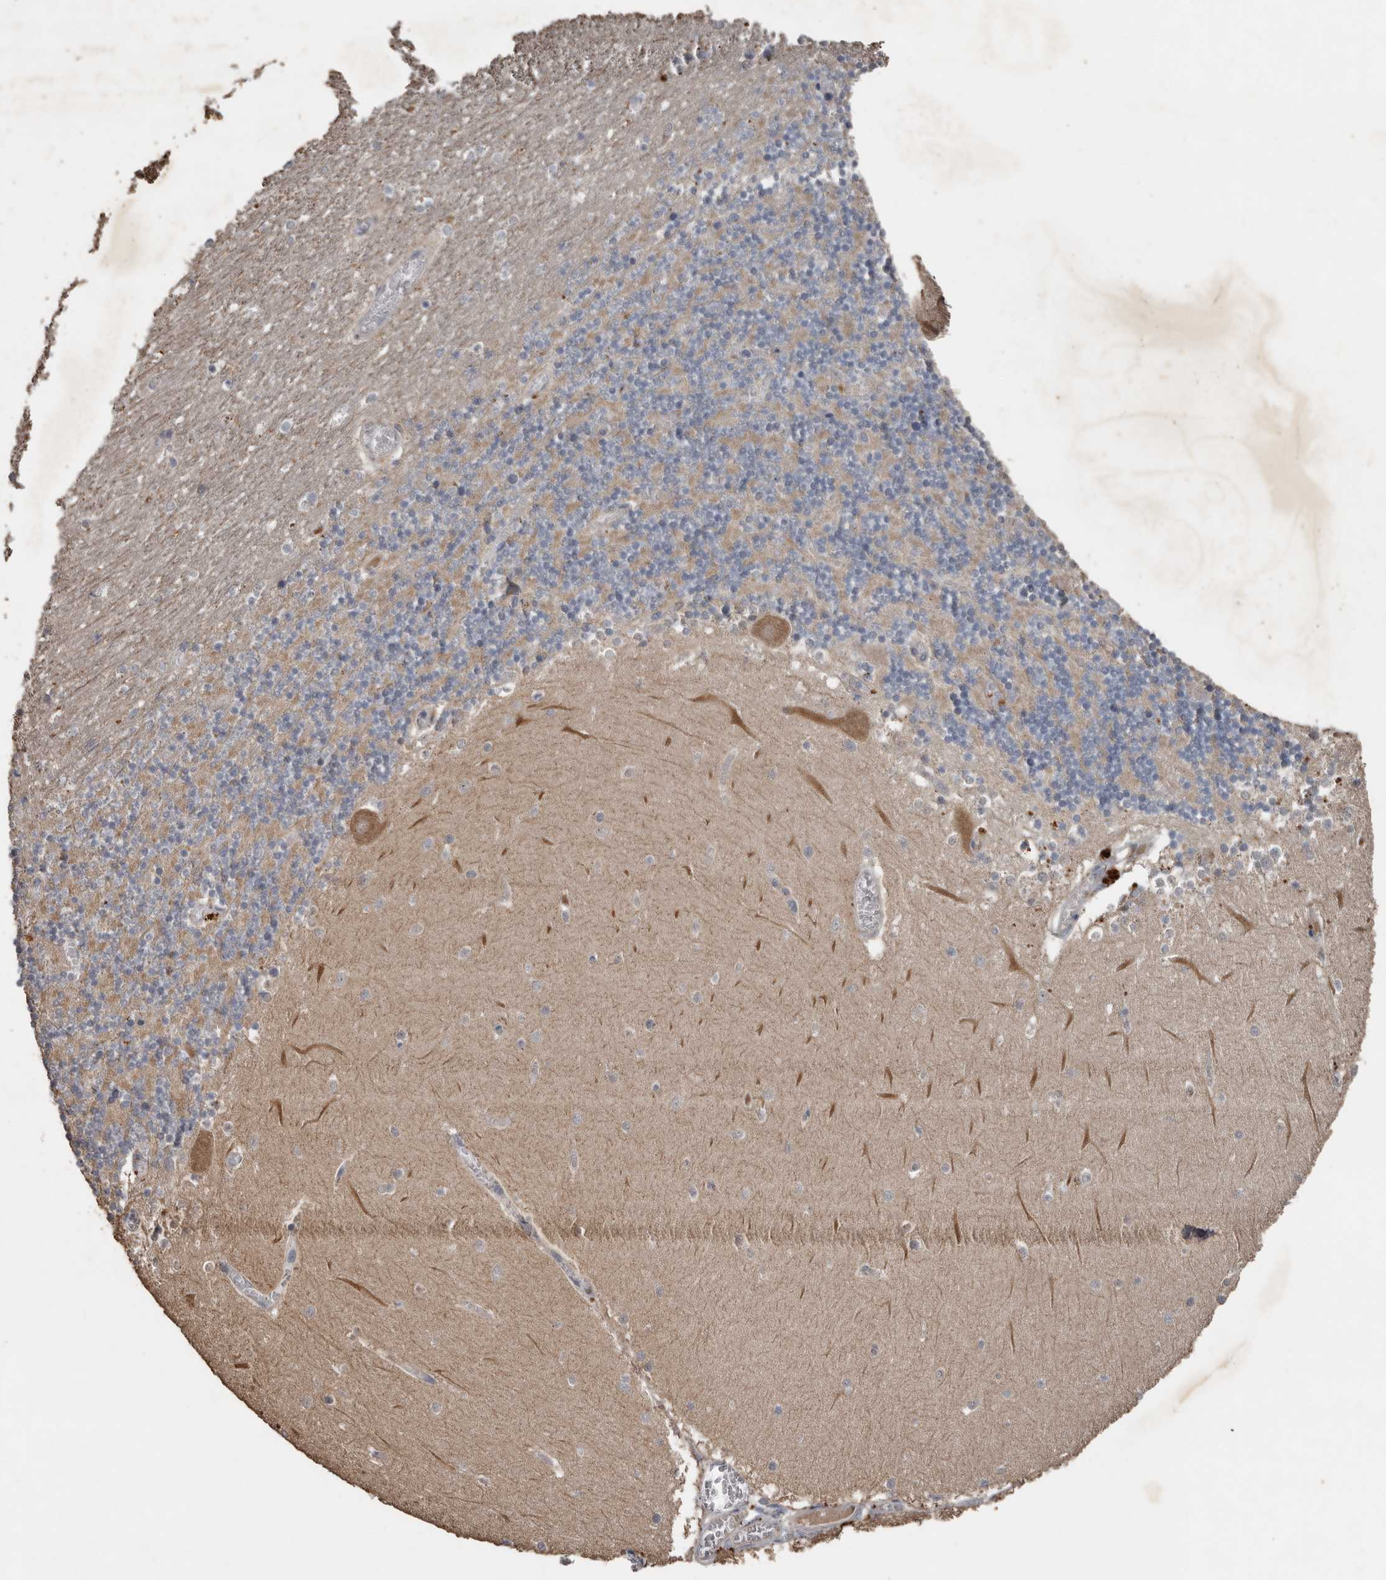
{"staining": {"intensity": "weak", "quantity": "25%-75%", "location": "cytoplasmic/membranous"}, "tissue": "cerebellum", "cell_type": "Cells in granular layer", "image_type": "normal", "snomed": [{"axis": "morphology", "description": "Normal tissue, NOS"}, {"axis": "topography", "description": "Cerebellum"}], "caption": "Immunohistochemical staining of normal human cerebellum shows weak cytoplasmic/membranous protein staining in approximately 25%-75% of cells in granular layer.", "gene": "HYAL4", "patient": {"sex": "female", "age": 28}}